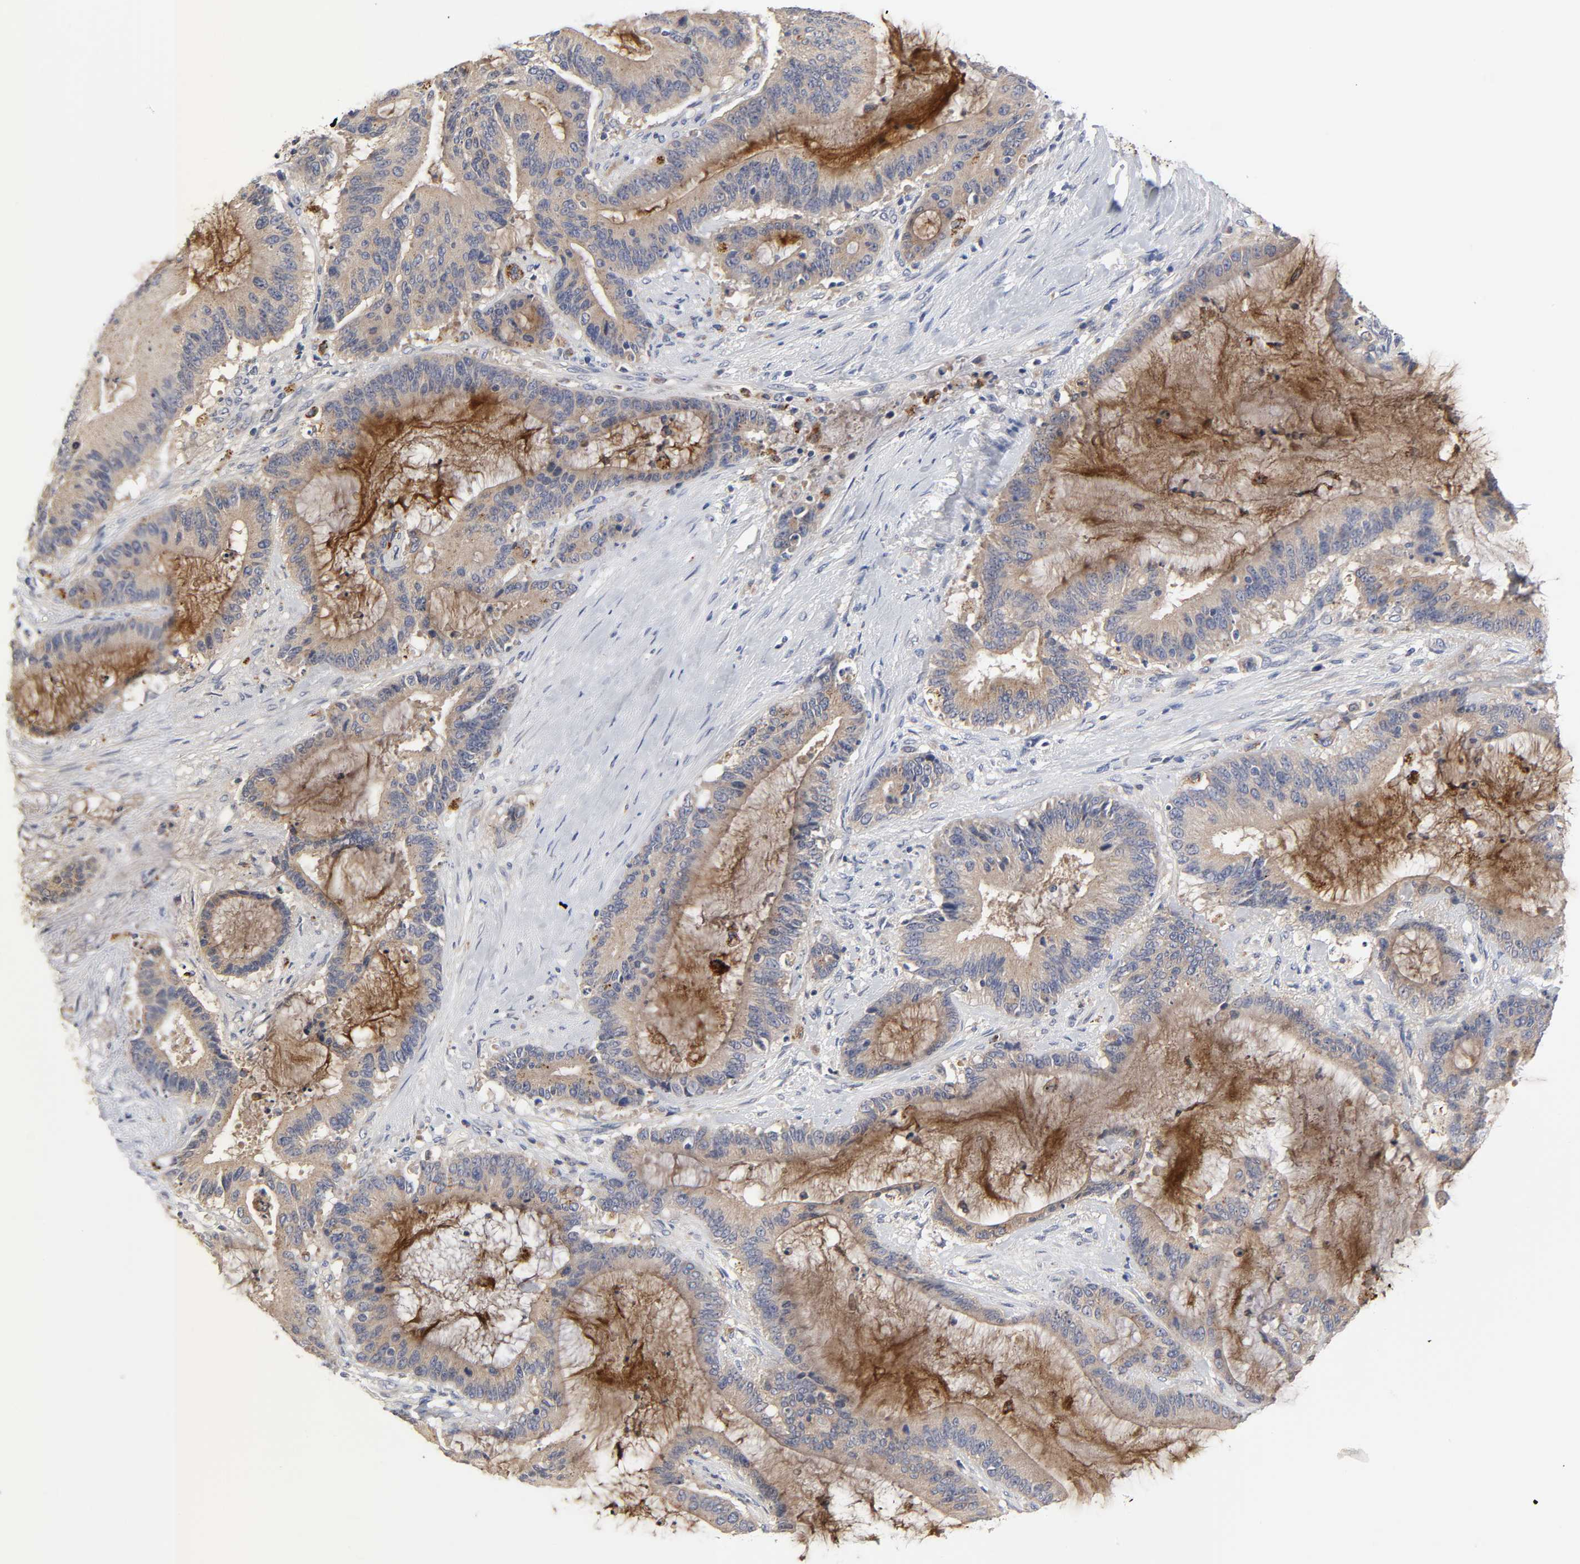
{"staining": {"intensity": "weak", "quantity": ">75%", "location": "cytoplasmic/membranous"}, "tissue": "liver cancer", "cell_type": "Tumor cells", "image_type": "cancer", "snomed": [{"axis": "morphology", "description": "Cholangiocarcinoma"}, {"axis": "topography", "description": "Liver"}], "caption": "DAB immunohistochemical staining of human liver cancer (cholangiocarcinoma) exhibits weak cytoplasmic/membranous protein positivity in about >75% of tumor cells.", "gene": "C17orf75", "patient": {"sex": "female", "age": 73}}